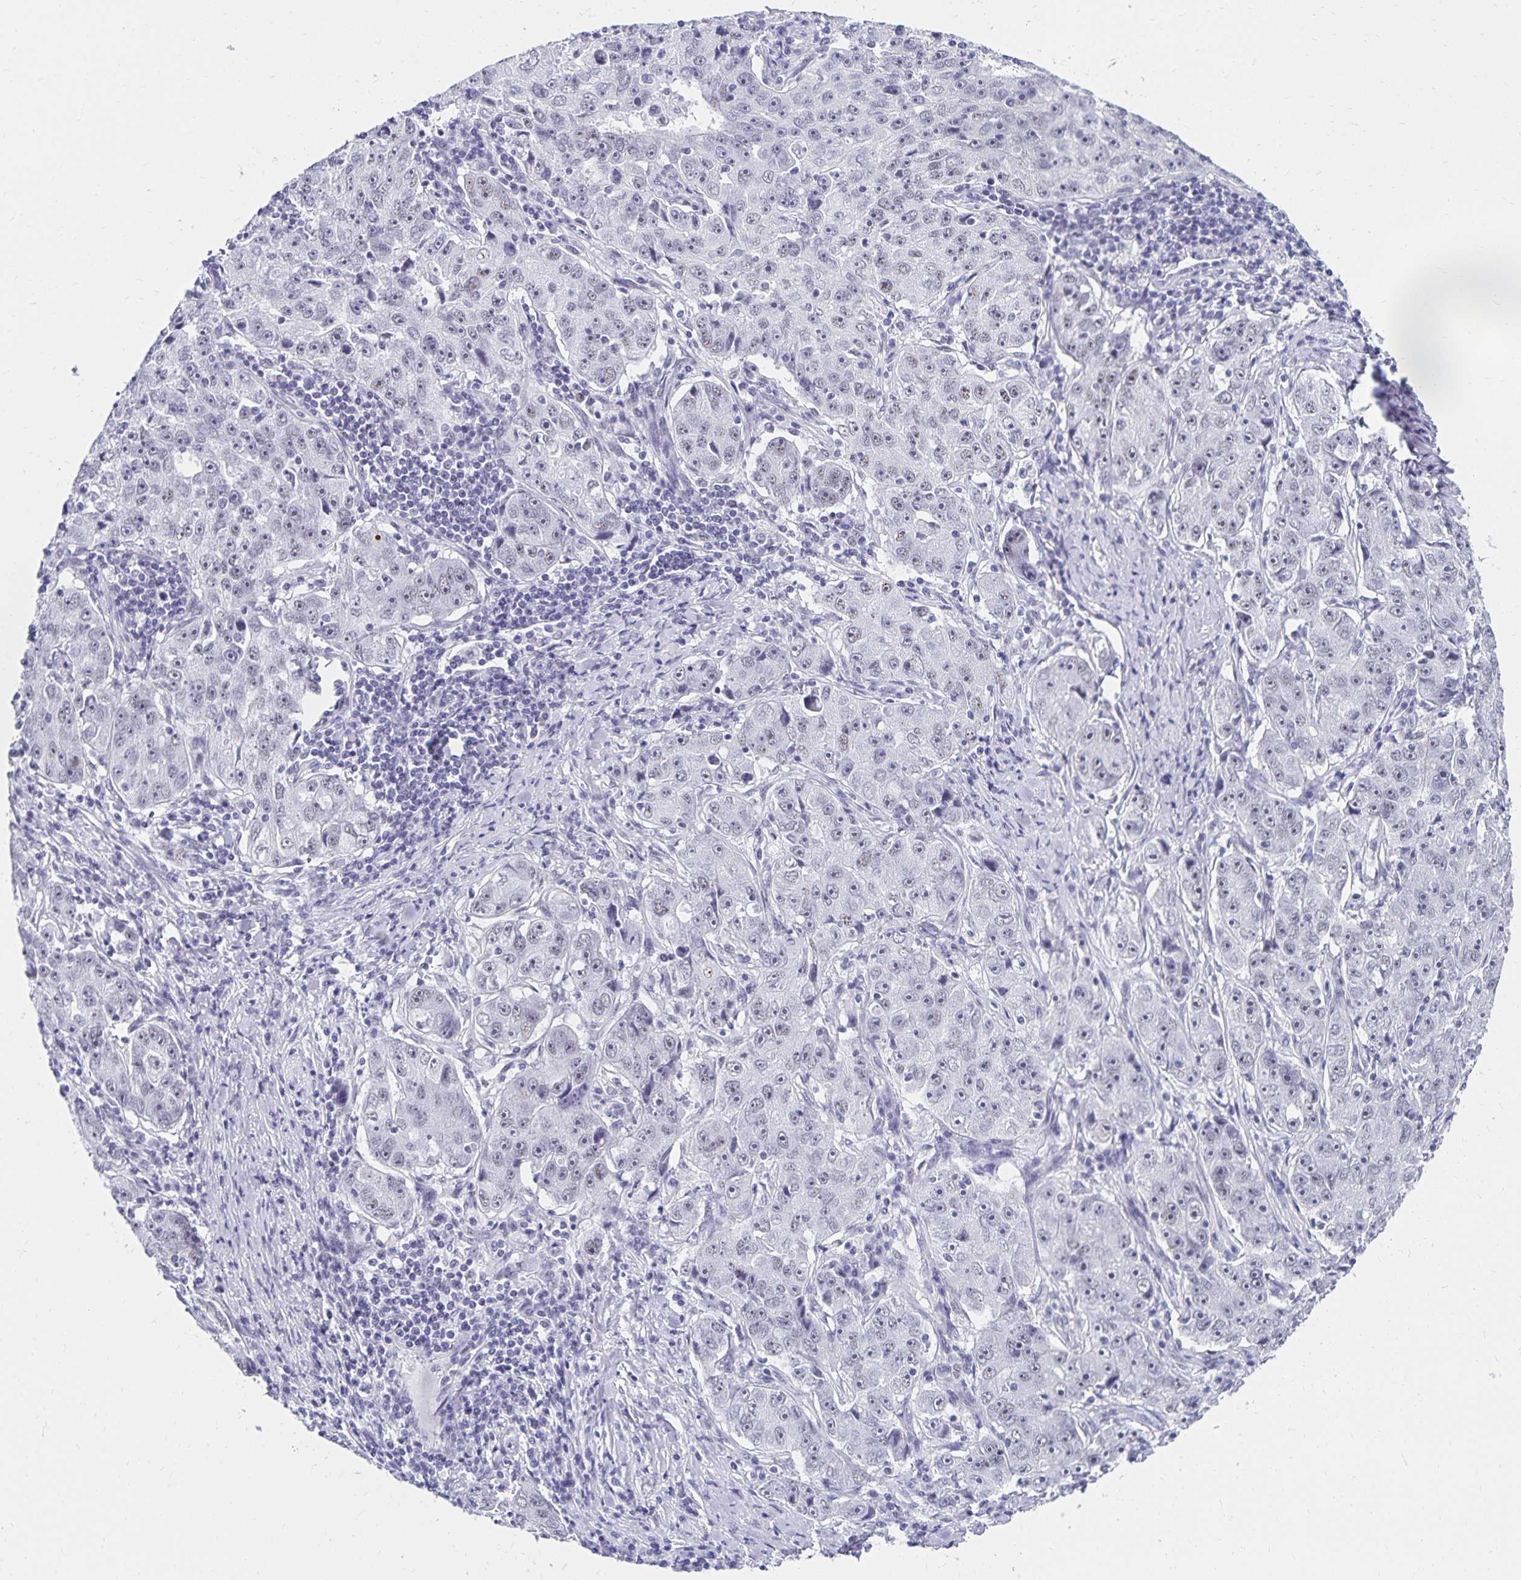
{"staining": {"intensity": "negative", "quantity": "none", "location": "none"}, "tissue": "lung cancer", "cell_type": "Tumor cells", "image_type": "cancer", "snomed": [{"axis": "morphology", "description": "Normal morphology"}, {"axis": "morphology", "description": "Adenocarcinoma, NOS"}, {"axis": "topography", "description": "Lymph node"}, {"axis": "topography", "description": "Lung"}], "caption": "Immunohistochemical staining of human adenocarcinoma (lung) displays no significant staining in tumor cells.", "gene": "C20orf85", "patient": {"sex": "female", "age": 57}}